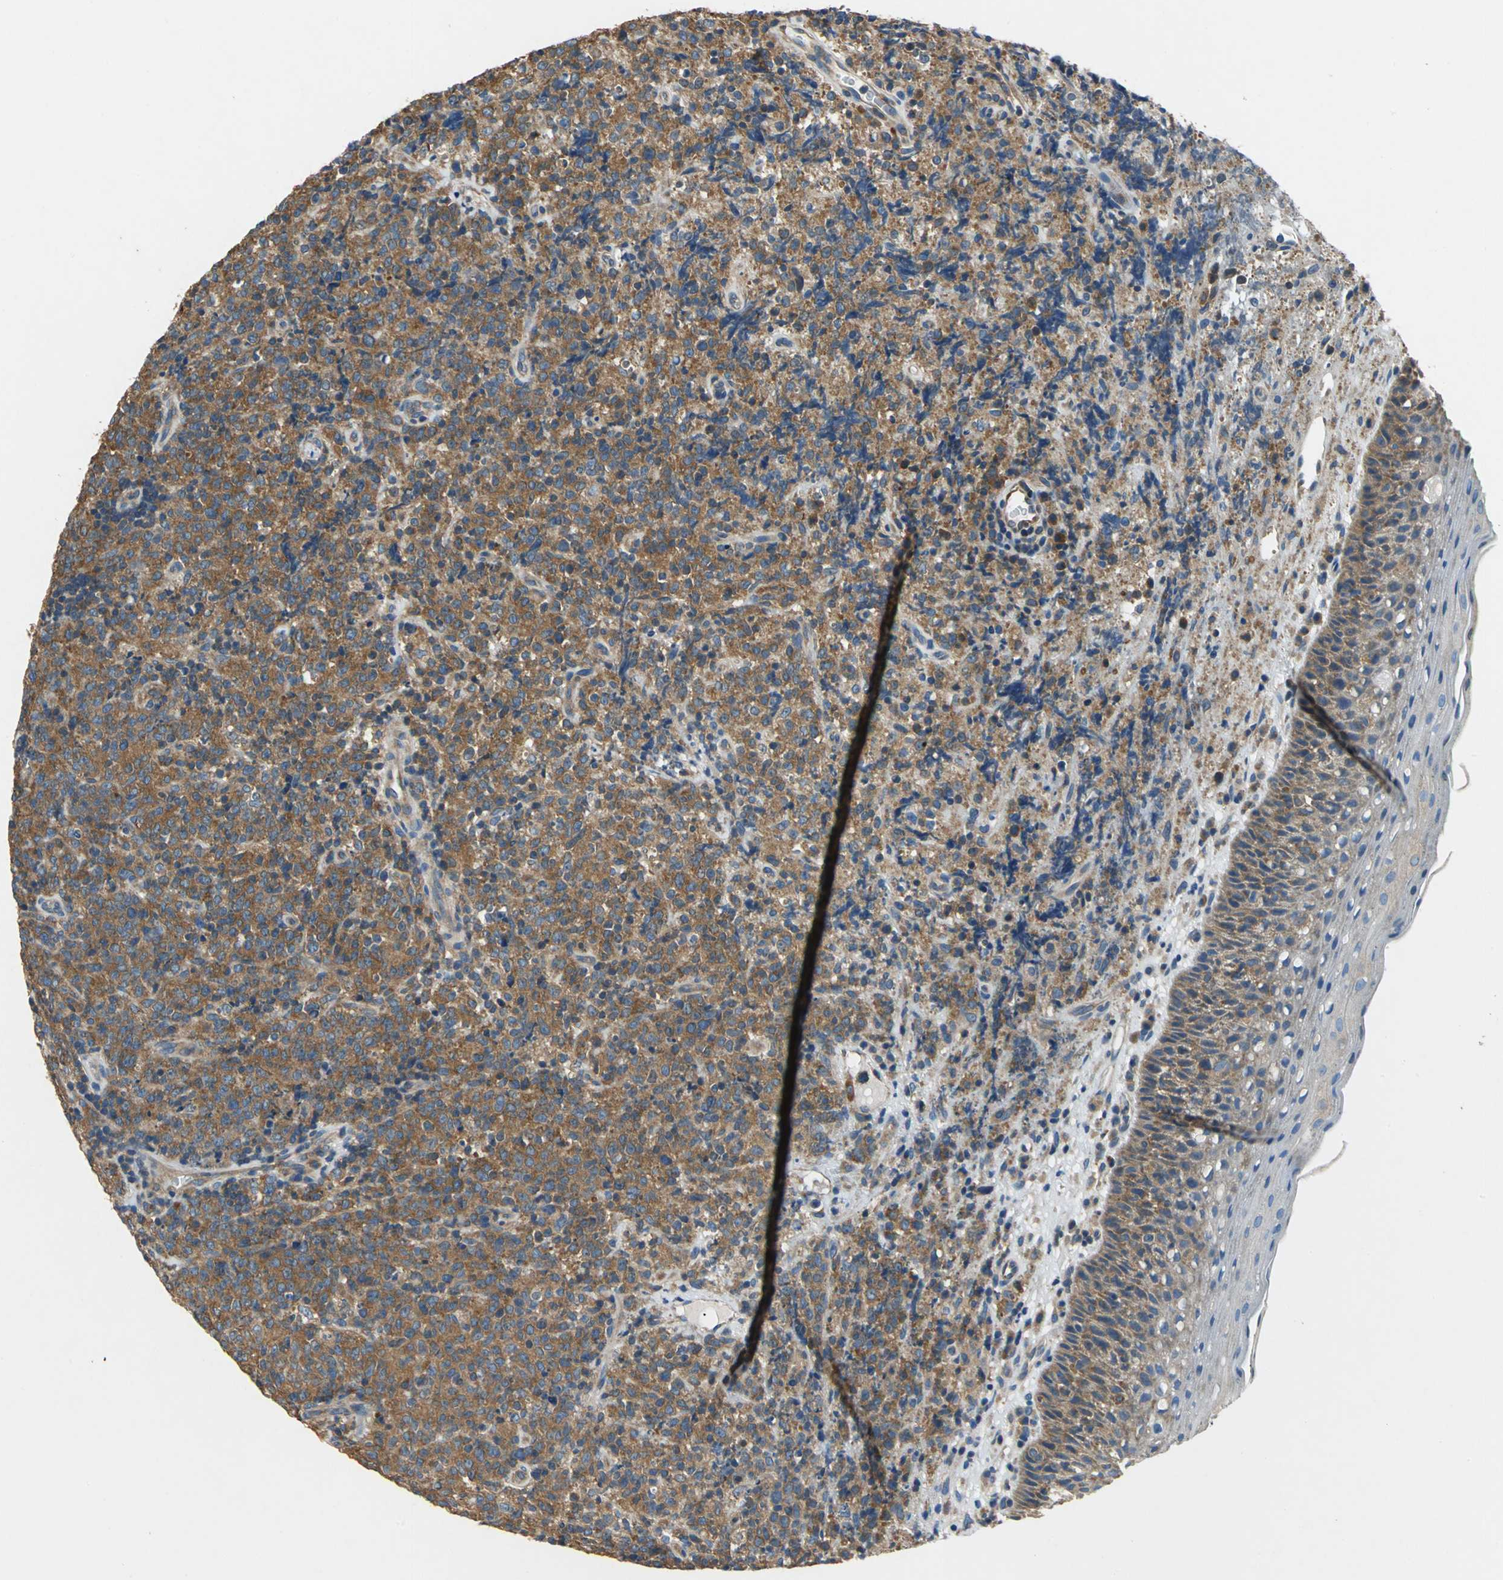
{"staining": {"intensity": "moderate", "quantity": ">75%", "location": "cytoplasmic/membranous"}, "tissue": "lymphoma", "cell_type": "Tumor cells", "image_type": "cancer", "snomed": [{"axis": "morphology", "description": "Malignant lymphoma, non-Hodgkin's type, High grade"}, {"axis": "topography", "description": "Tonsil"}], "caption": "There is medium levels of moderate cytoplasmic/membranous staining in tumor cells of lymphoma, as demonstrated by immunohistochemical staining (brown color).", "gene": "DDX3Y", "patient": {"sex": "female", "age": 36}}